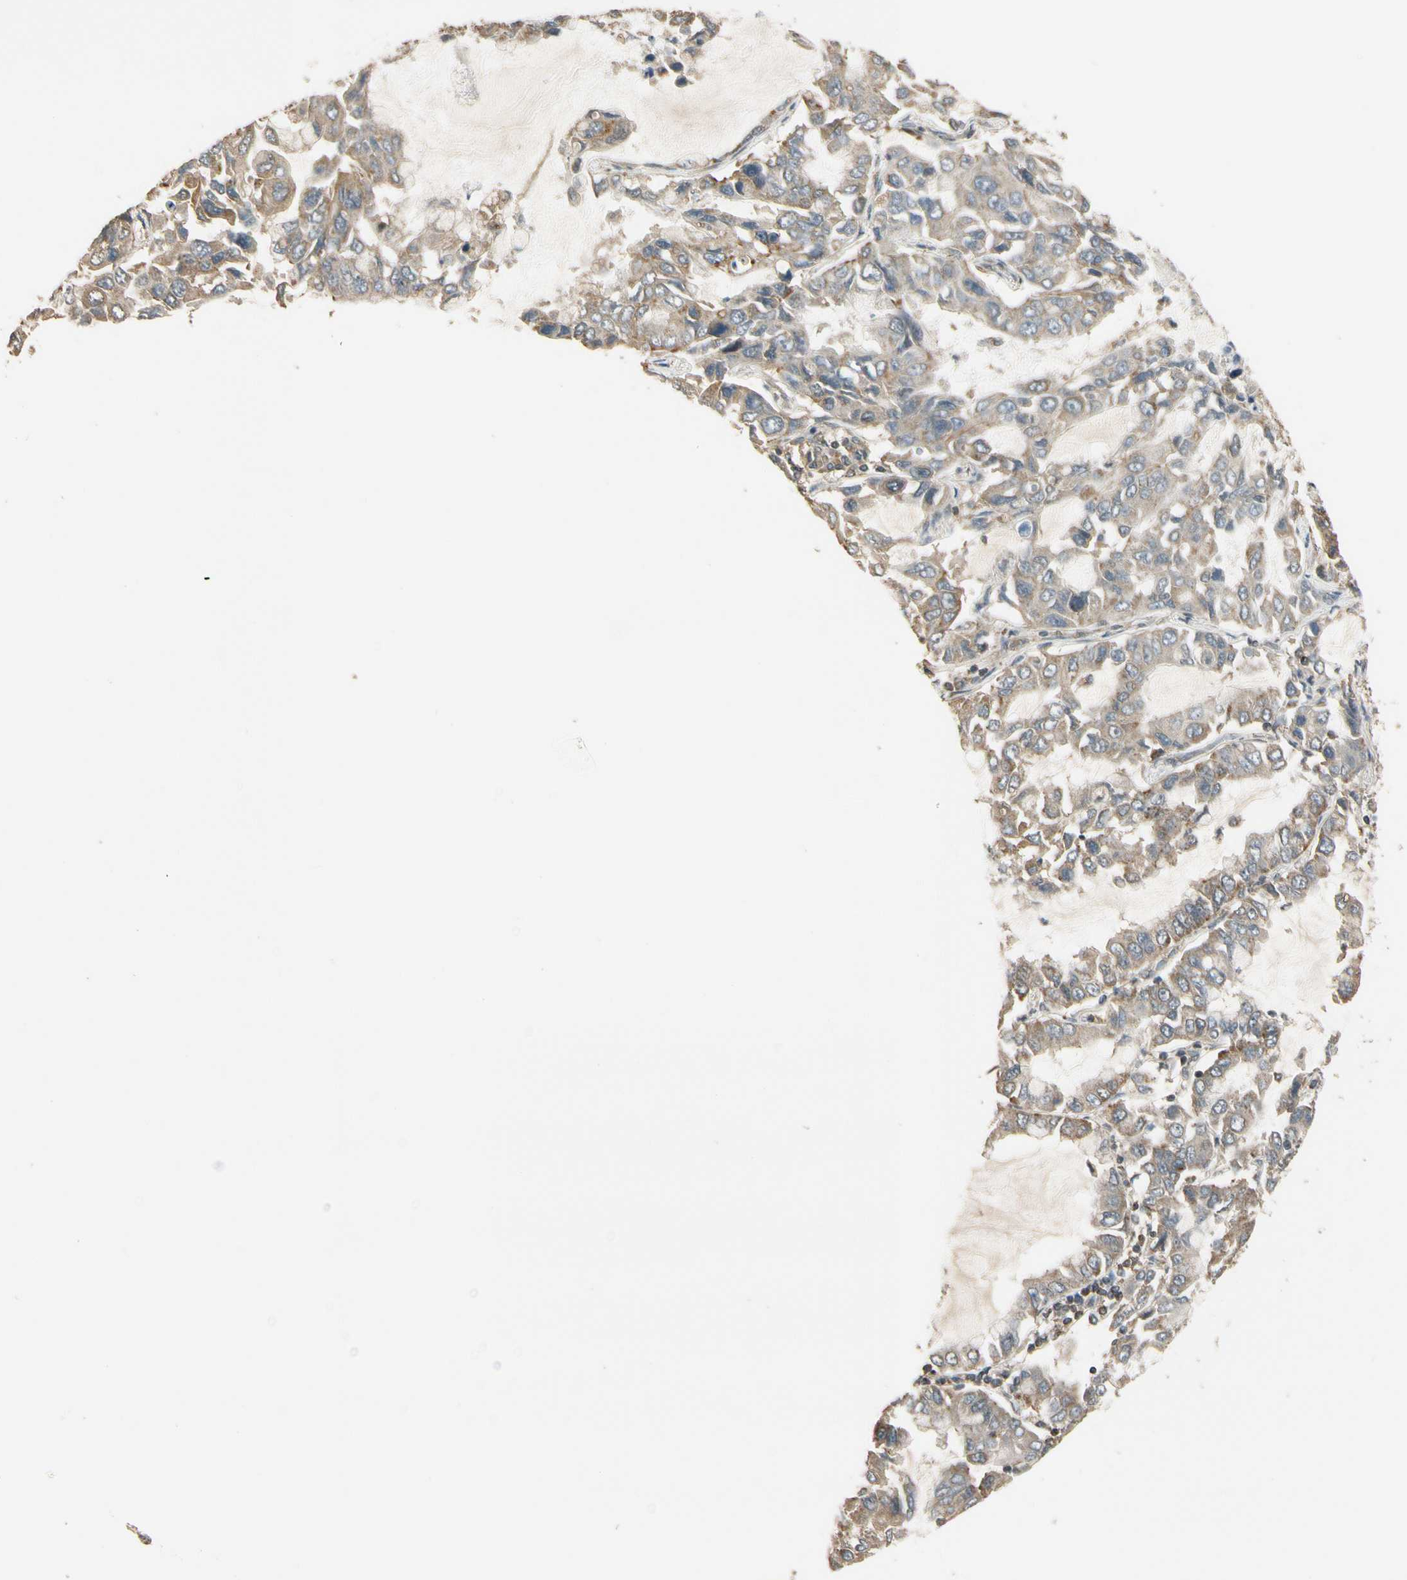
{"staining": {"intensity": "moderate", "quantity": "25%-75%", "location": "cytoplasmic/membranous"}, "tissue": "lung cancer", "cell_type": "Tumor cells", "image_type": "cancer", "snomed": [{"axis": "morphology", "description": "Adenocarcinoma, NOS"}, {"axis": "topography", "description": "Lung"}], "caption": "Immunohistochemistry (IHC) (DAB) staining of human lung cancer (adenocarcinoma) exhibits moderate cytoplasmic/membranous protein positivity in approximately 25%-75% of tumor cells.", "gene": "LAMTOR1", "patient": {"sex": "male", "age": 64}}